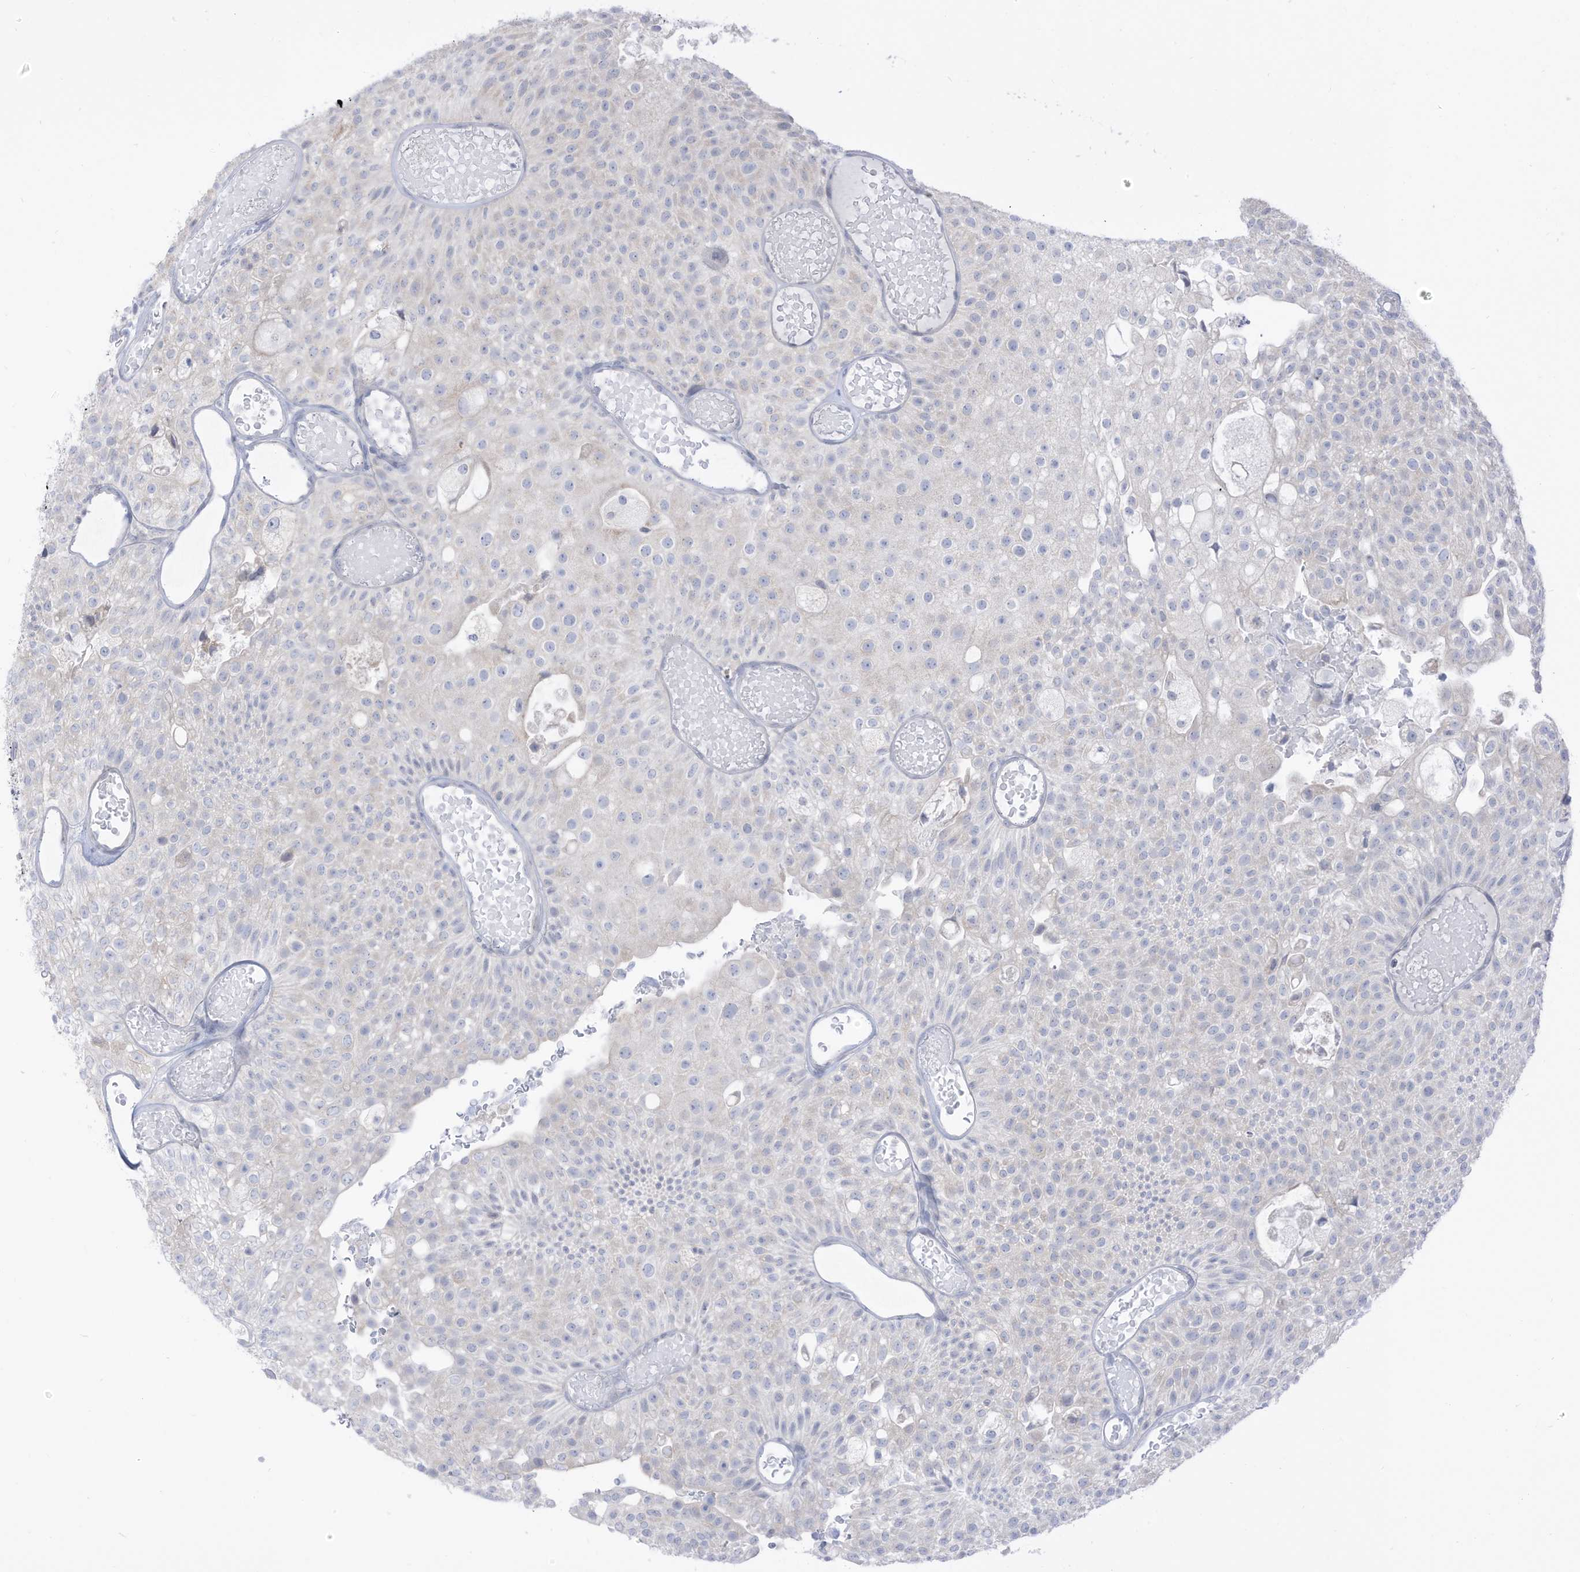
{"staining": {"intensity": "negative", "quantity": "none", "location": "none"}, "tissue": "urothelial cancer", "cell_type": "Tumor cells", "image_type": "cancer", "snomed": [{"axis": "morphology", "description": "Urothelial carcinoma, Low grade"}, {"axis": "topography", "description": "Urinary bladder"}], "caption": "DAB immunohistochemical staining of urothelial cancer reveals no significant positivity in tumor cells. (DAB (3,3'-diaminobenzidine) immunohistochemistry (IHC), high magnification).", "gene": "OGT", "patient": {"sex": "male", "age": 78}}